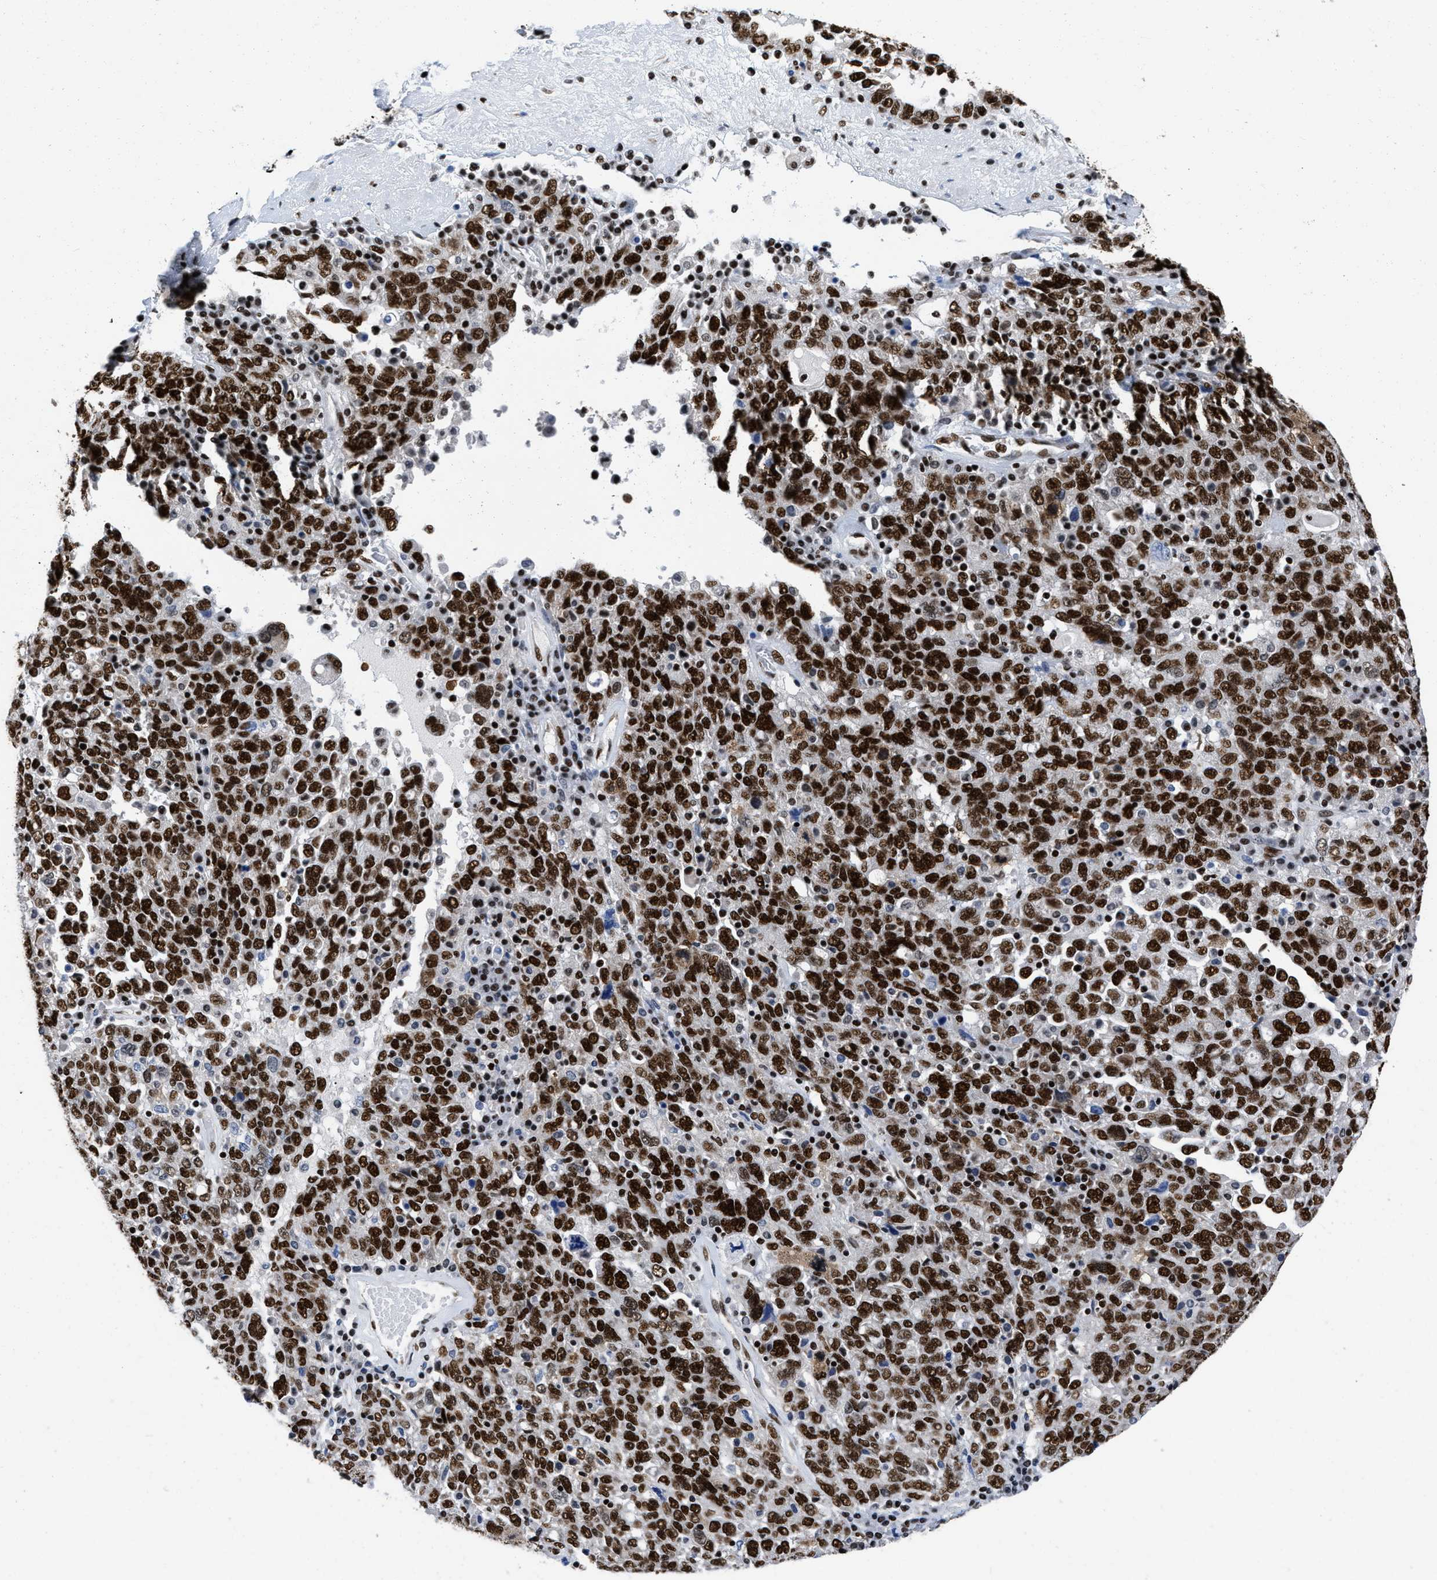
{"staining": {"intensity": "strong", "quantity": ">75%", "location": "nuclear"}, "tissue": "ovarian cancer", "cell_type": "Tumor cells", "image_type": "cancer", "snomed": [{"axis": "morphology", "description": "Carcinoma, endometroid"}, {"axis": "topography", "description": "Ovary"}], "caption": "This histopathology image displays immunohistochemistry (IHC) staining of human ovarian endometroid carcinoma, with high strong nuclear positivity in approximately >75% of tumor cells.", "gene": "CREB1", "patient": {"sex": "female", "age": 62}}